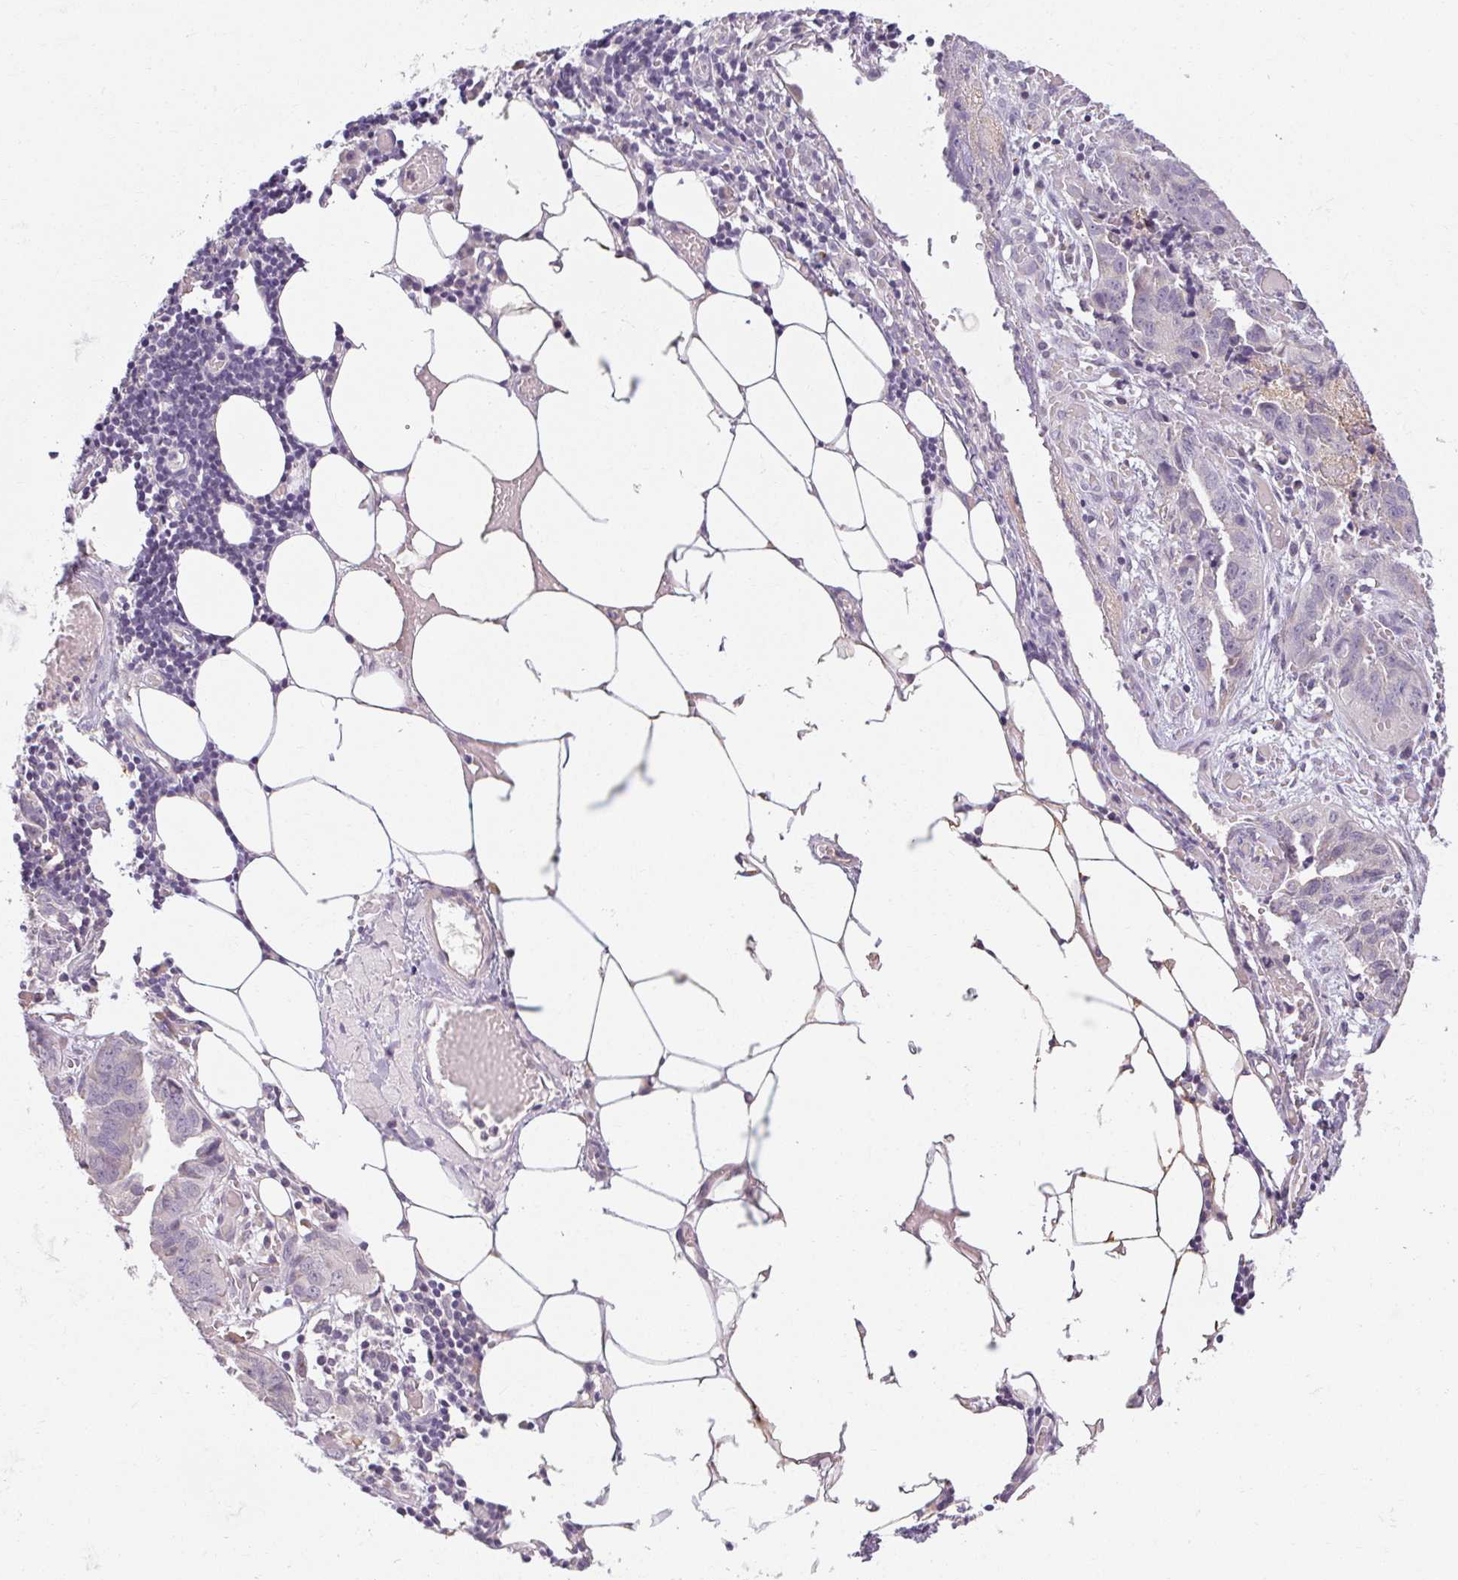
{"staining": {"intensity": "negative", "quantity": "none", "location": "none"}, "tissue": "ovarian cancer", "cell_type": "Tumor cells", "image_type": "cancer", "snomed": [{"axis": "morphology", "description": "Cystadenocarcinoma, serous, NOS"}, {"axis": "topography", "description": "Ovary"}], "caption": "An immunohistochemistry (IHC) micrograph of ovarian serous cystadenocarcinoma is shown. There is no staining in tumor cells of ovarian serous cystadenocarcinoma.", "gene": "TMEM52B", "patient": {"sex": "female", "age": 75}}